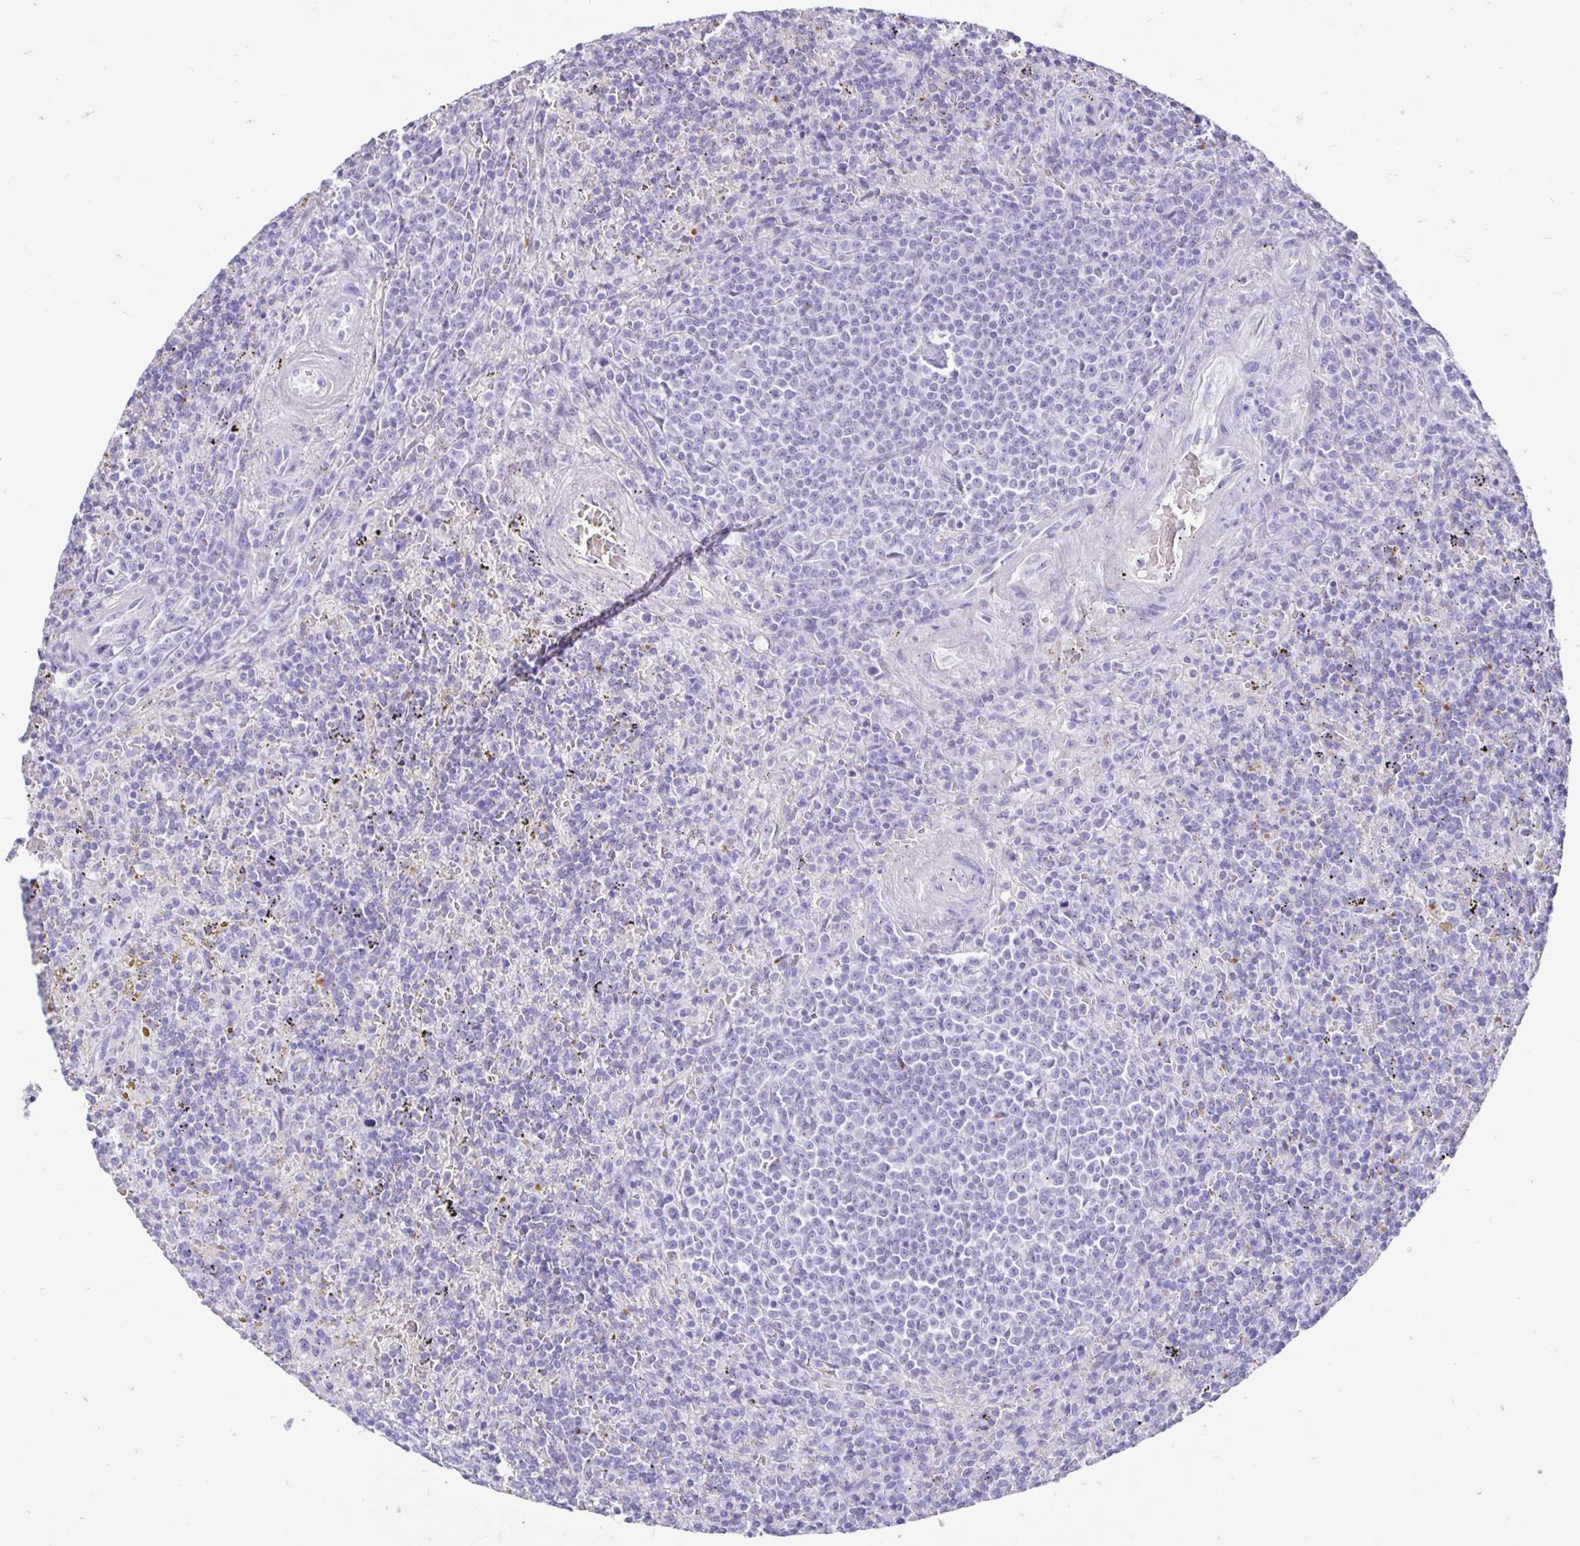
{"staining": {"intensity": "negative", "quantity": "none", "location": "none"}, "tissue": "lymphoma", "cell_type": "Tumor cells", "image_type": "cancer", "snomed": [{"axis": "morphology", "description": "Malignant lymphoma, non-Hodgkin's type, Low grade"}, {"axis": "topography", "description": "Spleen"}], "caption": "DAB immunohistochemical staining of human malignant lymphoma, non-Hodgkin's type (low-grade) exhibits no significant staining in tumor cells. Nuclei are stained in blue.", "gene": "TIMP1", "patient": {"sex": "male", "age": 67}}